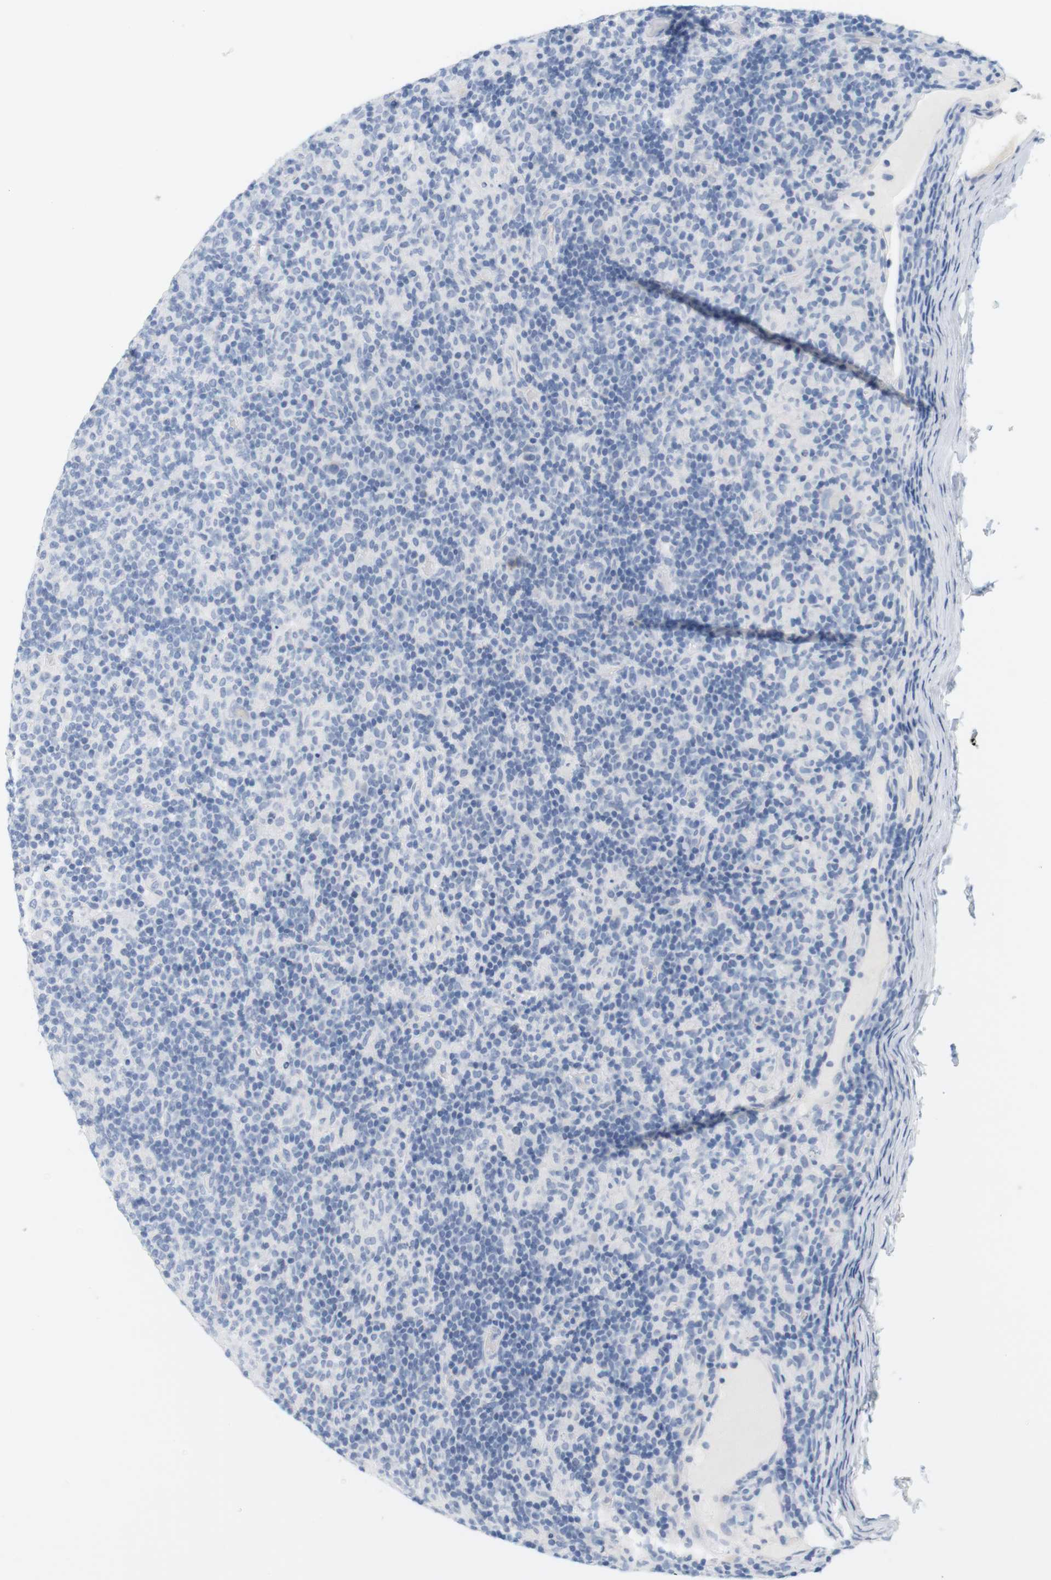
{"staining": {"intensity": "negative", "quantity": "none", "location": "none"}, "tissue": "lymphoma", "cell_type": "Tumor cells", "image_type": "cancer", "snomed": [{"axis": "morphology", "description": "Hodgkin's disease, NOS"}, {"axis": "topography", "description": "Lymph node"}], "caption": "Lymphoma was stained to show a protein in brown. There is no significant staining in tumor cells.", "gene": "OPRM1", "patient": {"sex": "male", "age": 70}}